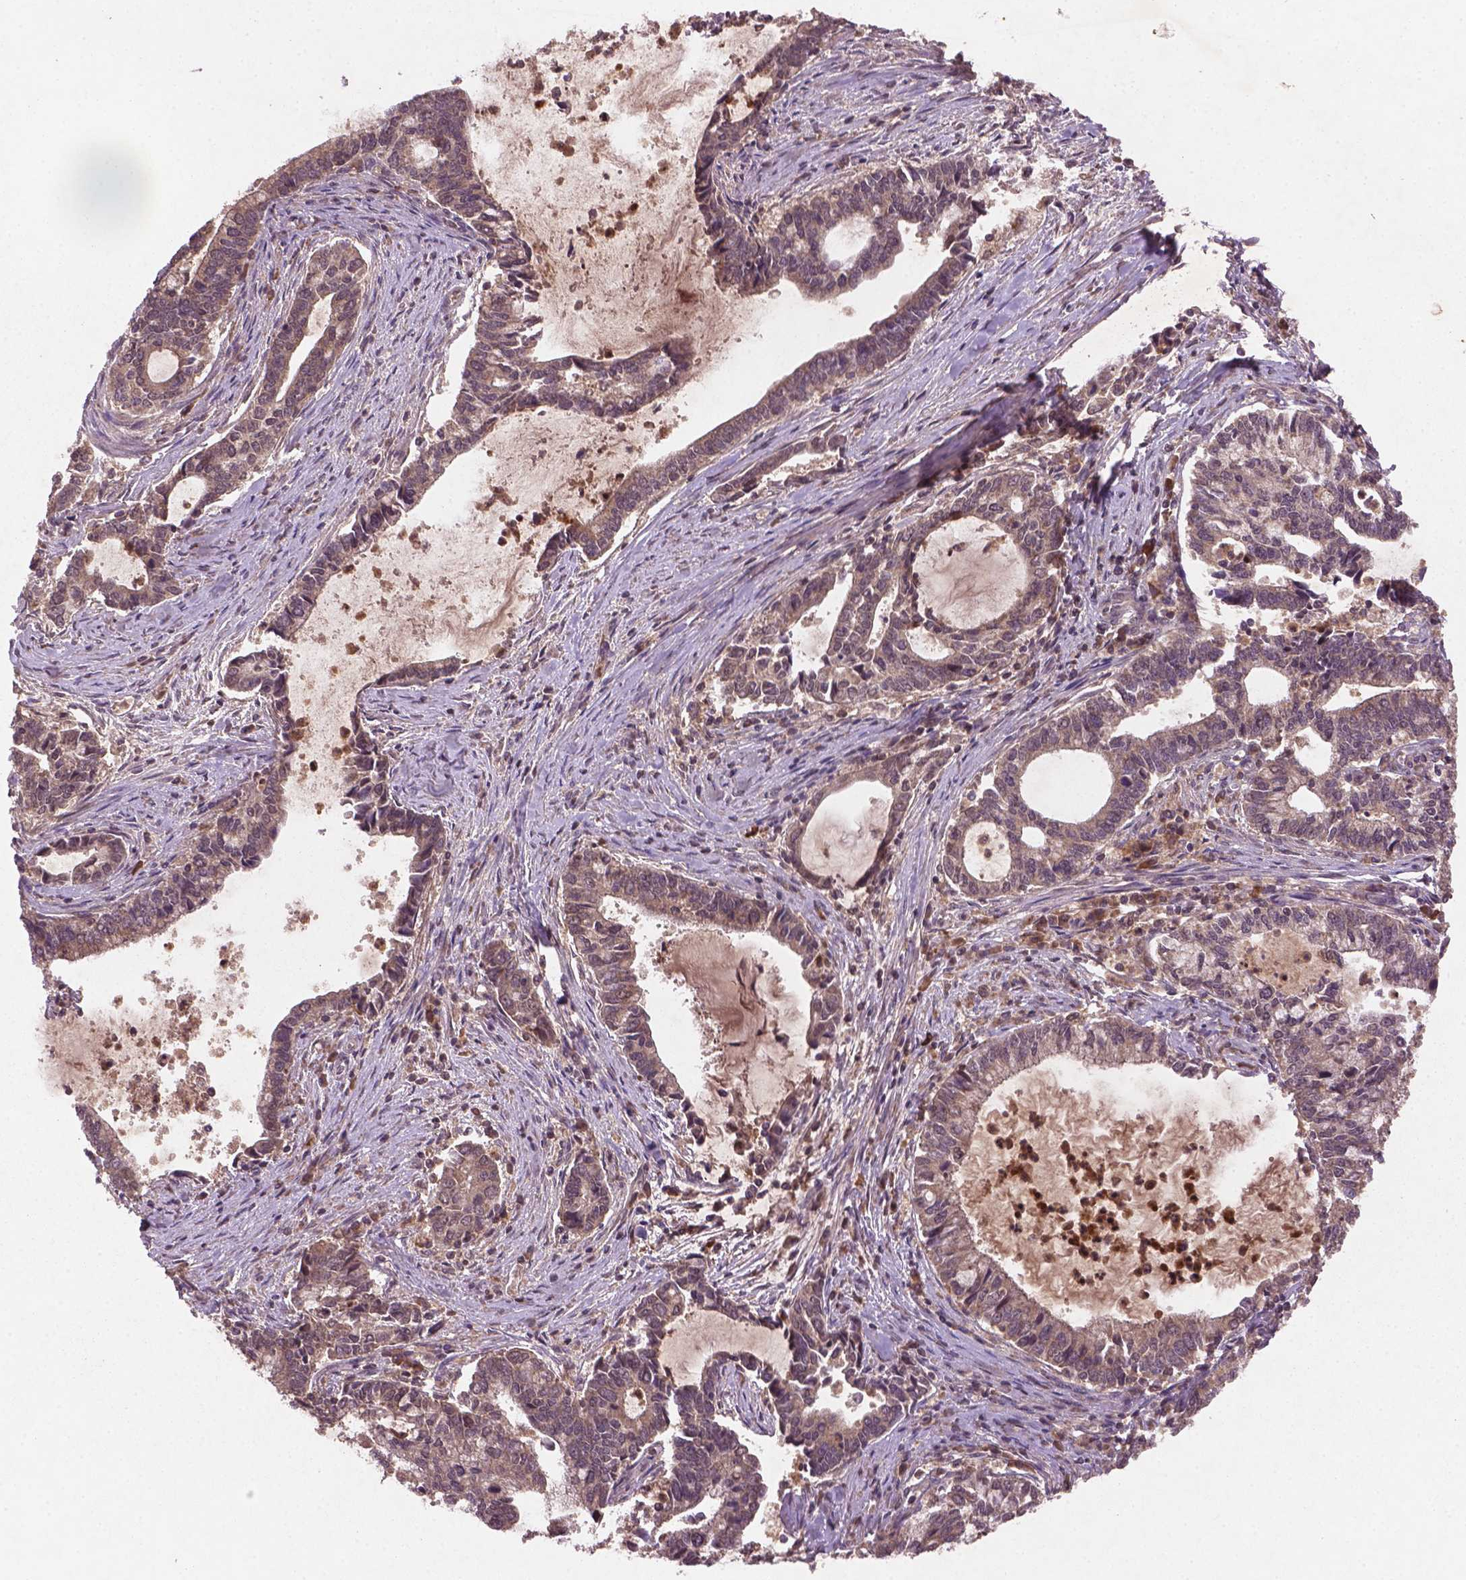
{"staining": {"intensity": "weak", "quantity": ">75%", "location": "cytoplasmic/membranous,nuclear"}, "tissue": "cervical cancer", "cell_type": "Tumor cells", "image_type": "cancer", "snomed": [{"axis": "morphology", "description": "Adenocarcinoma, NOS"}, {"axis": "topography", "description": "Cervix"}], "caption": "Protein analysis of adenocarcinoma (cervical) tissue reveals weak cytoplasmic/membranous and nuclear expression in about >75% of tumor cells.", "gene": "NIPAL2", "patient": {"sex": "female", "age": 42}}